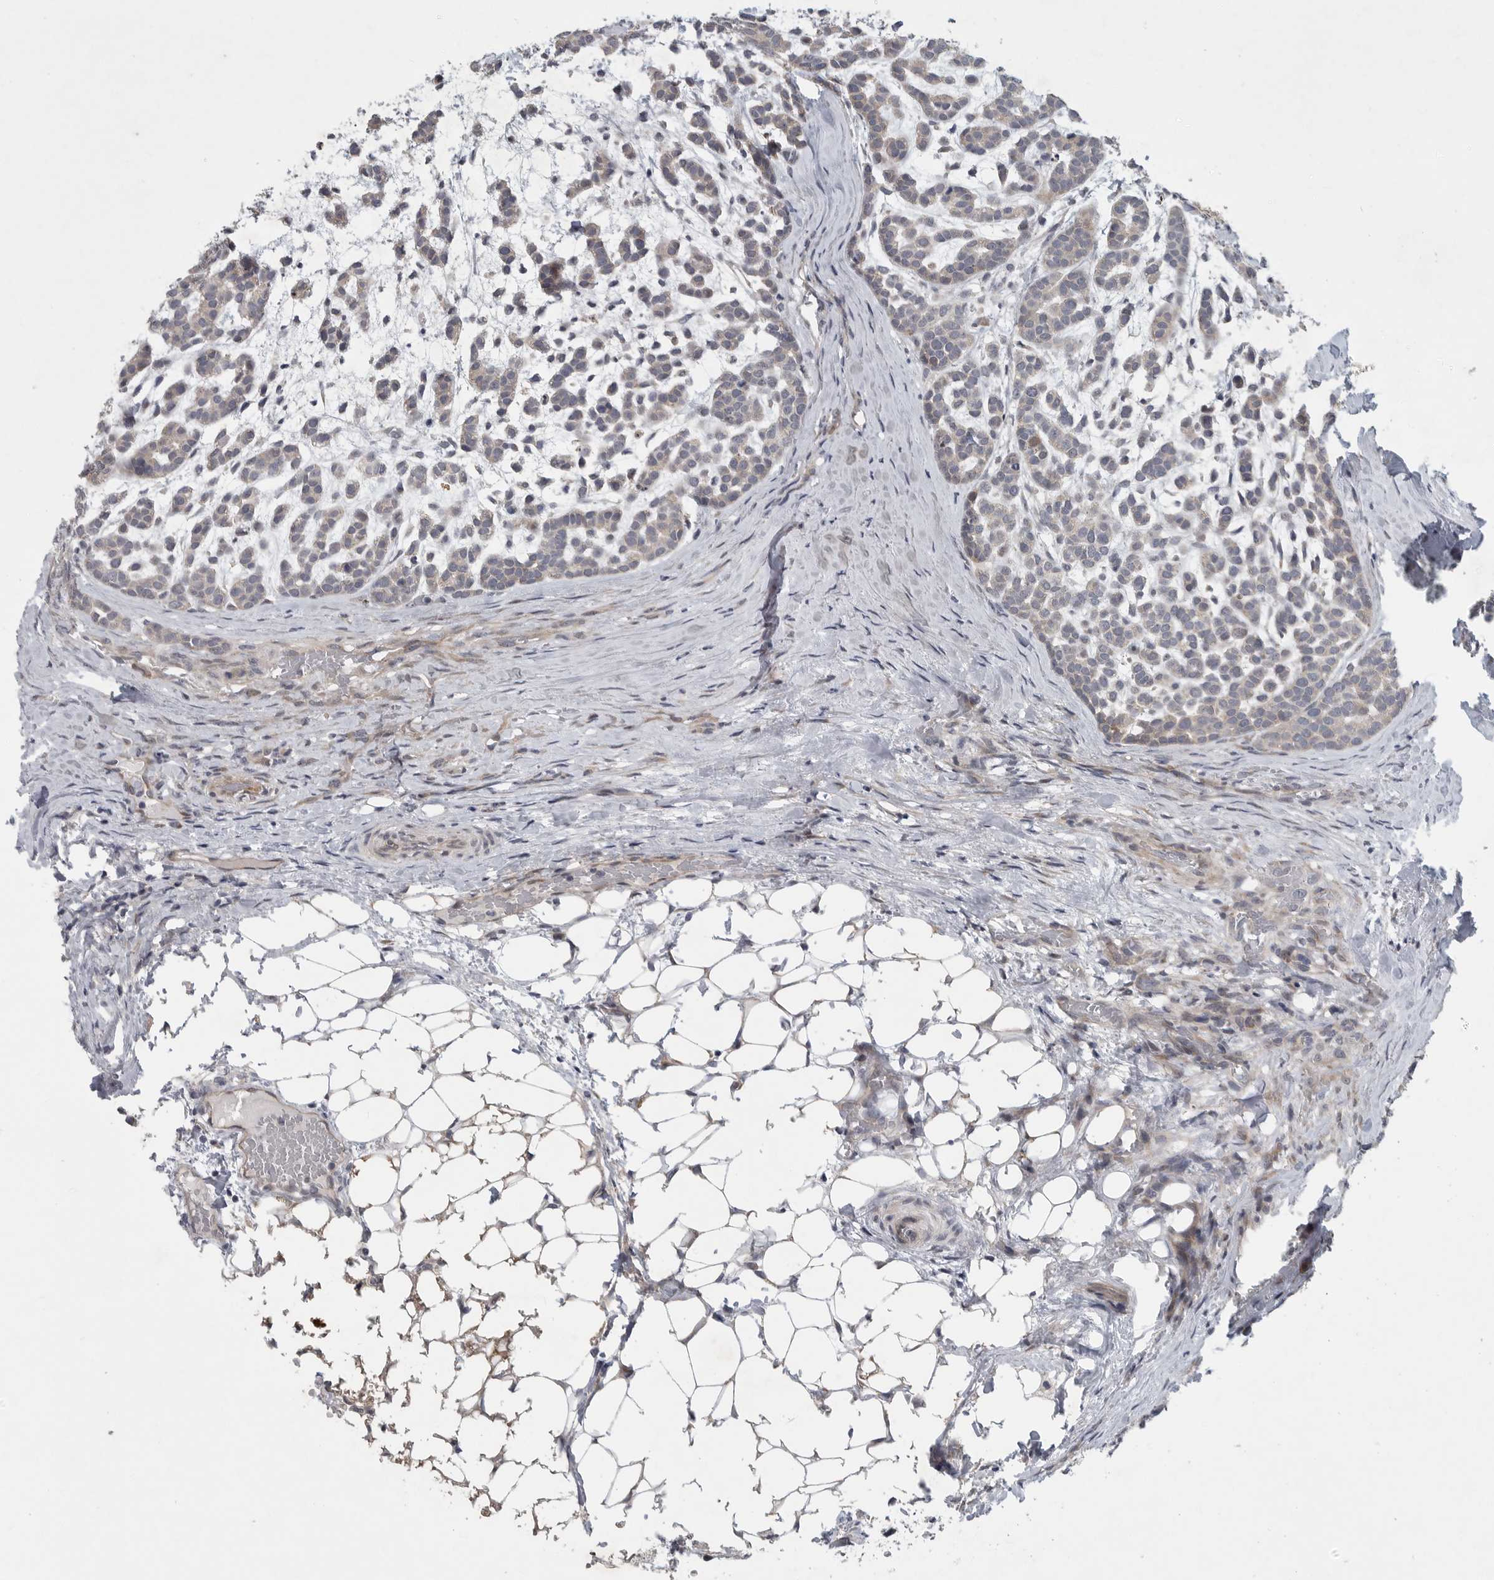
{"staining": {"intensity": "weak", "quantity": "25%-75%", "location": "cytoplasmic/membranous"}, "tissue": "head and neck cancer", "cell_type": "Tumor cells", "image_type": "cancer", "snomed": [{"axis": "morphology", "description": "Adenocarcinoma, NOS"}, {"axis": "morphology", "description": "Adenoma, NOS"}, {"axis": "topography", "description": "Head-Neck"}], "caption": "Immunohistochemistry (IHC) histopathology image of neoplastic tissue: head and neck cancer (adenocarcinoma) stained using IHC displays low levels of weak protein expression localized specifically in the cytoplasmic/membranous of tumor cells, appearing as a cytoplasmic/membranous brown color.", "gene": "FBXO43", "patient": {"sex": "female", "age": 55}}